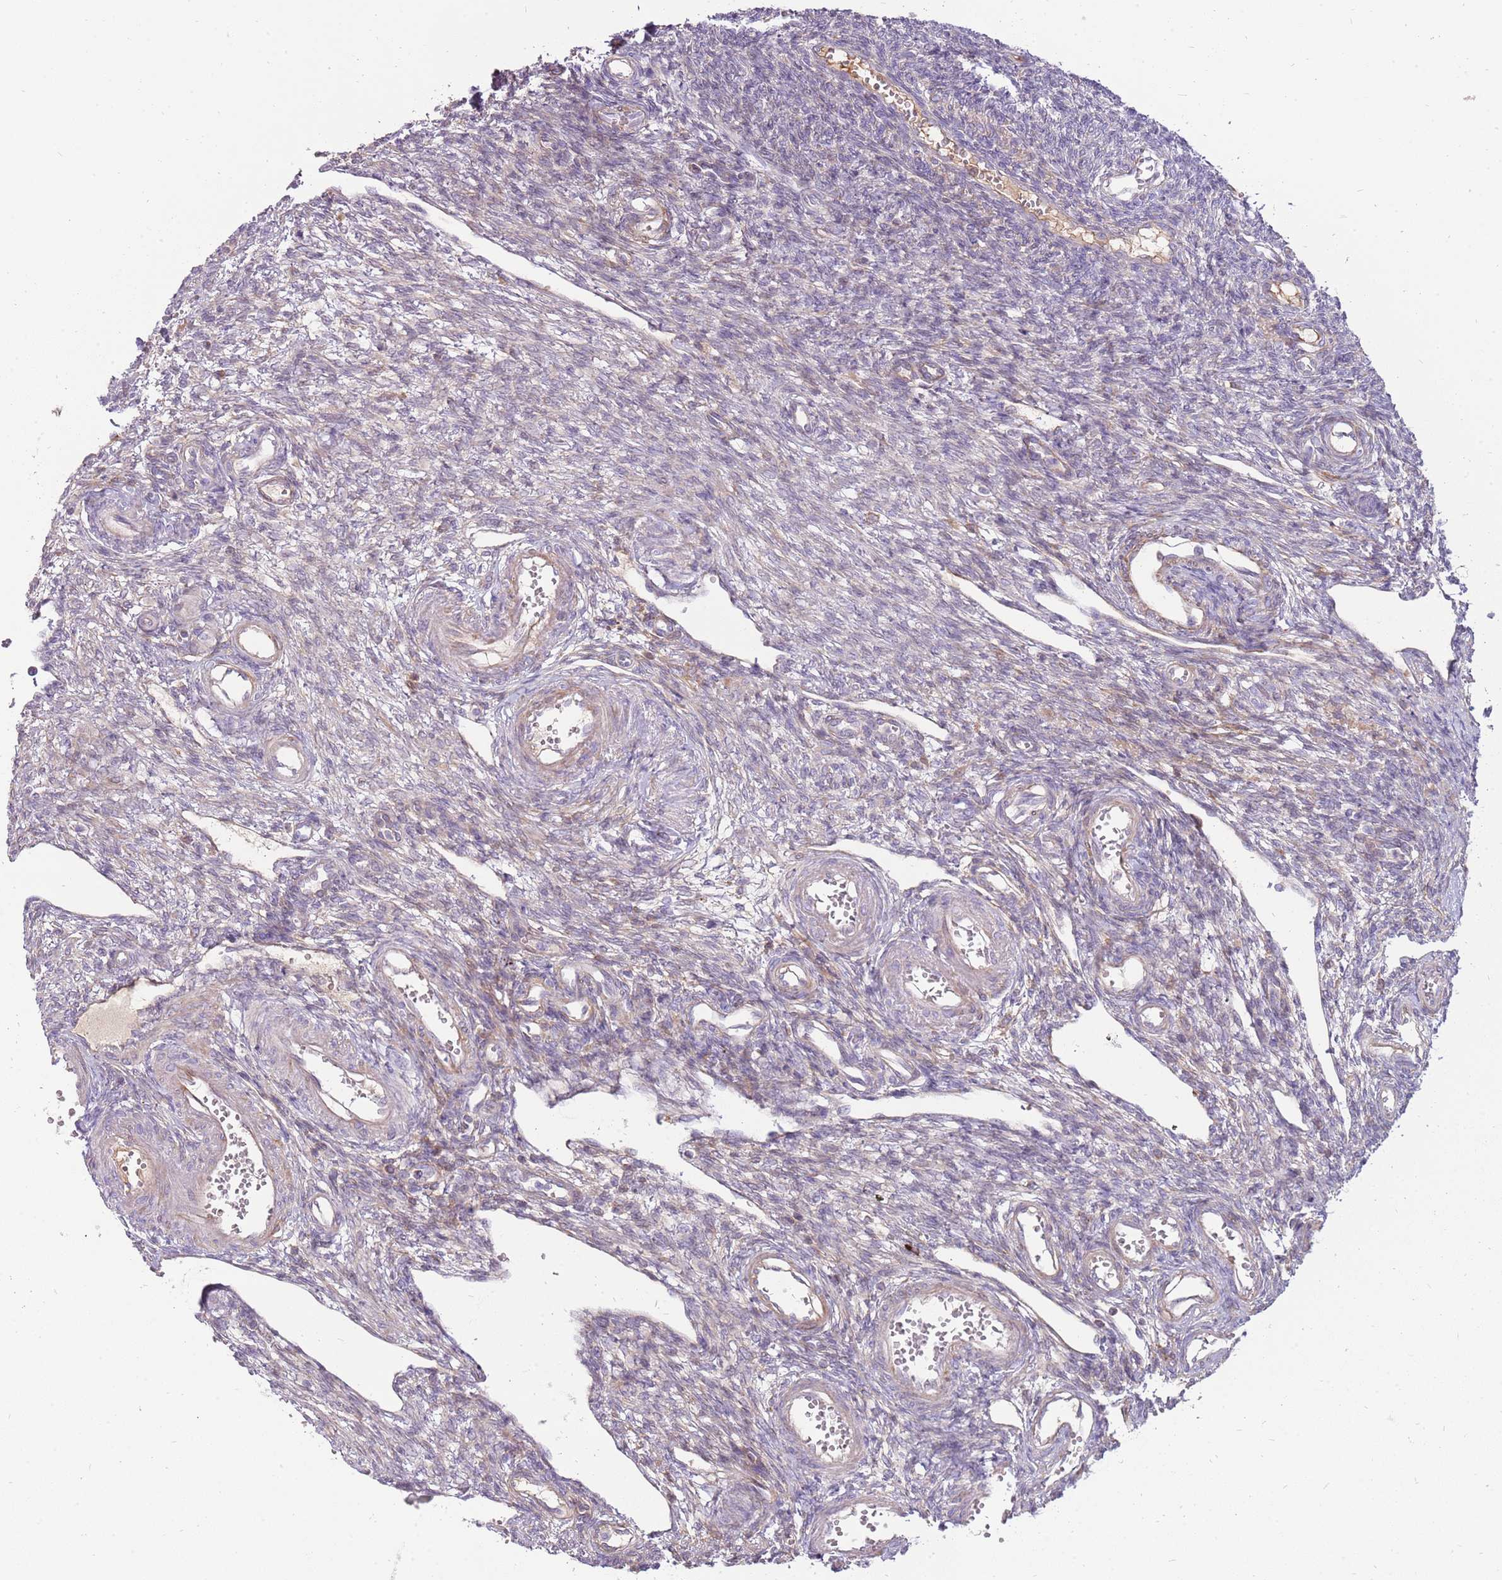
{"staining": {"intensity": "weak", "quantity": ">75%", "location": "cytoplasmic/membranous"}, "tissue": "ovary", "cell_type": "Follicle cells", "image_type": "normal", "snomed": [{"axis": "morphology", "description": "Normal tissue, NOS"}, {"axis": "morphology", "description": "Cyst, NOS"}, {"axis": "topography", "description": "Ovary"}], "caption": "Immunohistochemical staining of unremarkable ovary shows >75% levels of weak cytoplasmic/membranous protein expression in approximately >75% of follicle cells. (brown staining indicates protein expression, while blue staining denotes nuclei).", "gene": "MCUB", "patient": {"sex": "female", "age": 33}}